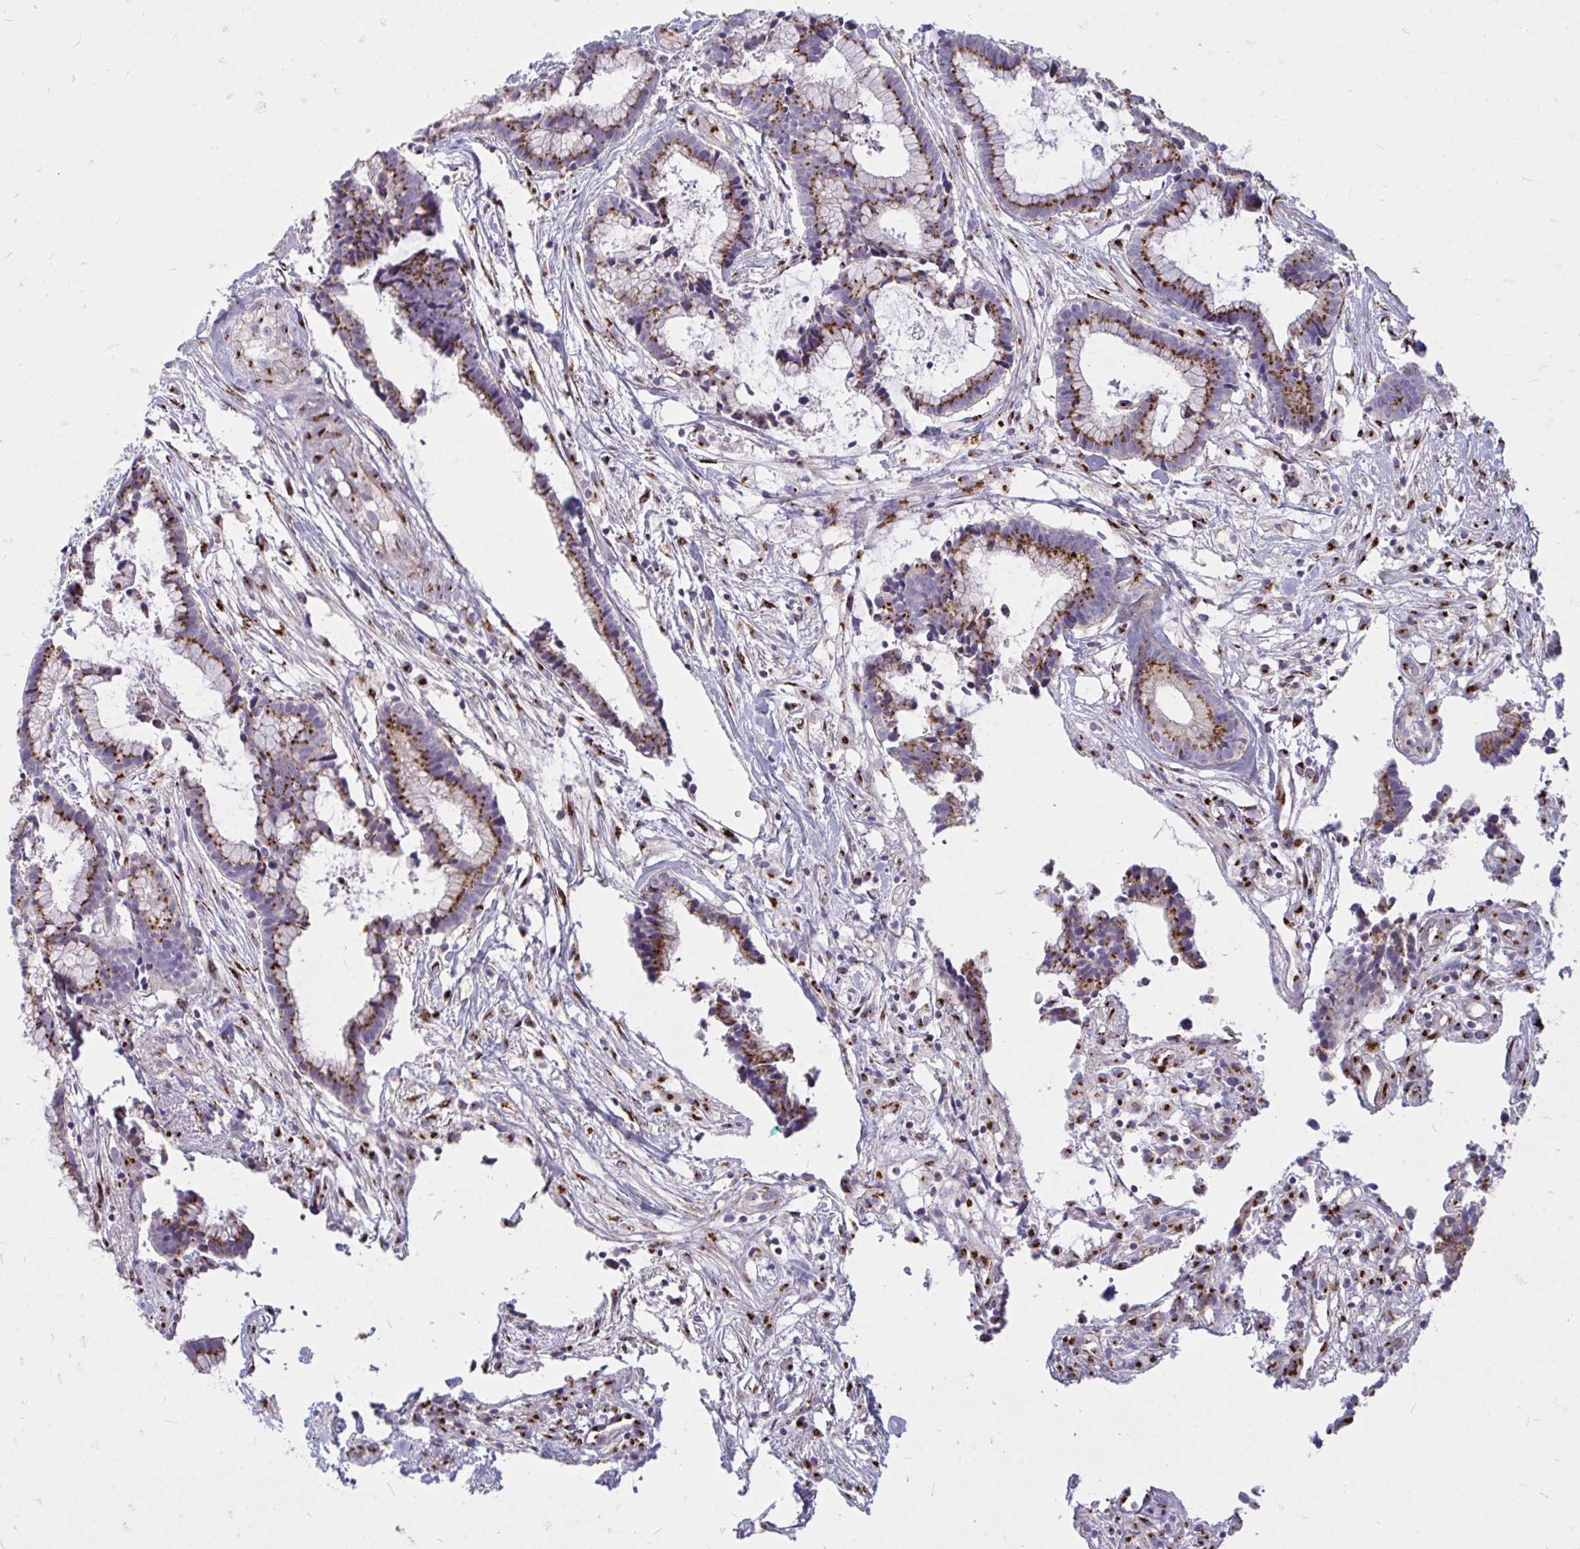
{"staining": {"intensity": "strong", "quantity": ">75%", "location": "nuclear"}, "tissue": "colorectal cancer", "cell_type": "Tumor cells", "image_type": "cancer", "snomed": [{"axis": "morphology", "description": "Adenocarcinoma, NOS"}, {"axis": "topography", "description": "Colon"}], "caption": "DAB (3,3'-diaminobenzidine) immunohistochemical staining of human adenocarcinoma (colorectal) displays strong nuclear protein expression in about >75% of tumor cells. Using DAB (brown) and hematoxylin (blue) stains, captured at high magnification using brightfield microscopy.", "gene": "RAB6B", "patient": {"sex": "female", "age": 78}}